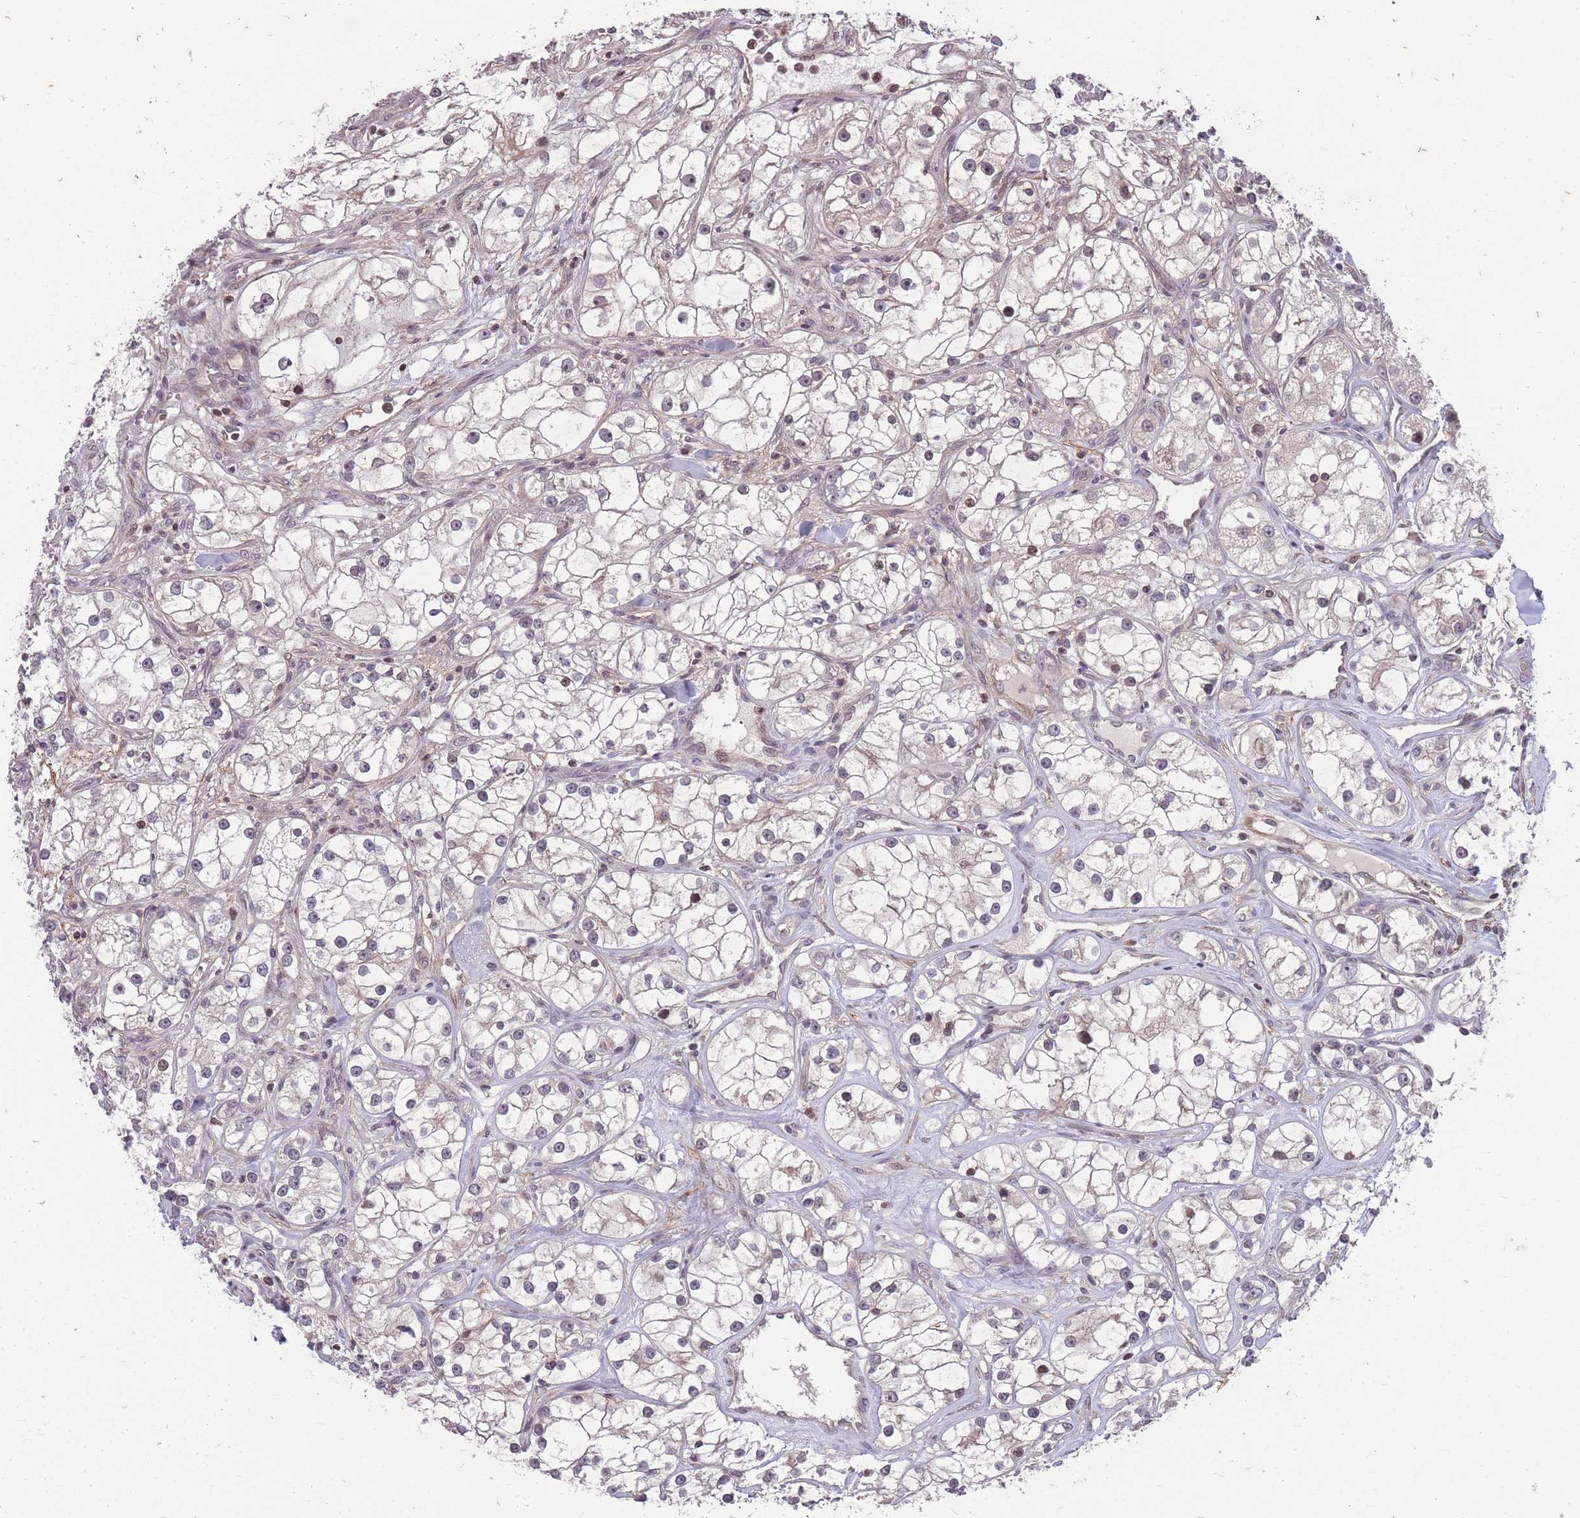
{"staining": {"intensity": "weak", "quantity": "<25%", "location": "nuclear"}, "tissue": "renal cancer", "cell_type": "Tumor cells", "image_type": "cancer", "snomed": [{"axis": "morphology", "description": "Adenocarcinoma, NOS"}, {"axis": "topography", "description": "Kidney"}], "caption": "Immunohistochemical staining of human renal cancer displays no significant positivity in tumor cells. (Brightfield microscopy of DAB (3,3'-diaminobenzidine) immunohistochemistry at high magnification).", "gene": "GGT5", "patient": {"sex": "male", "age": 77}}